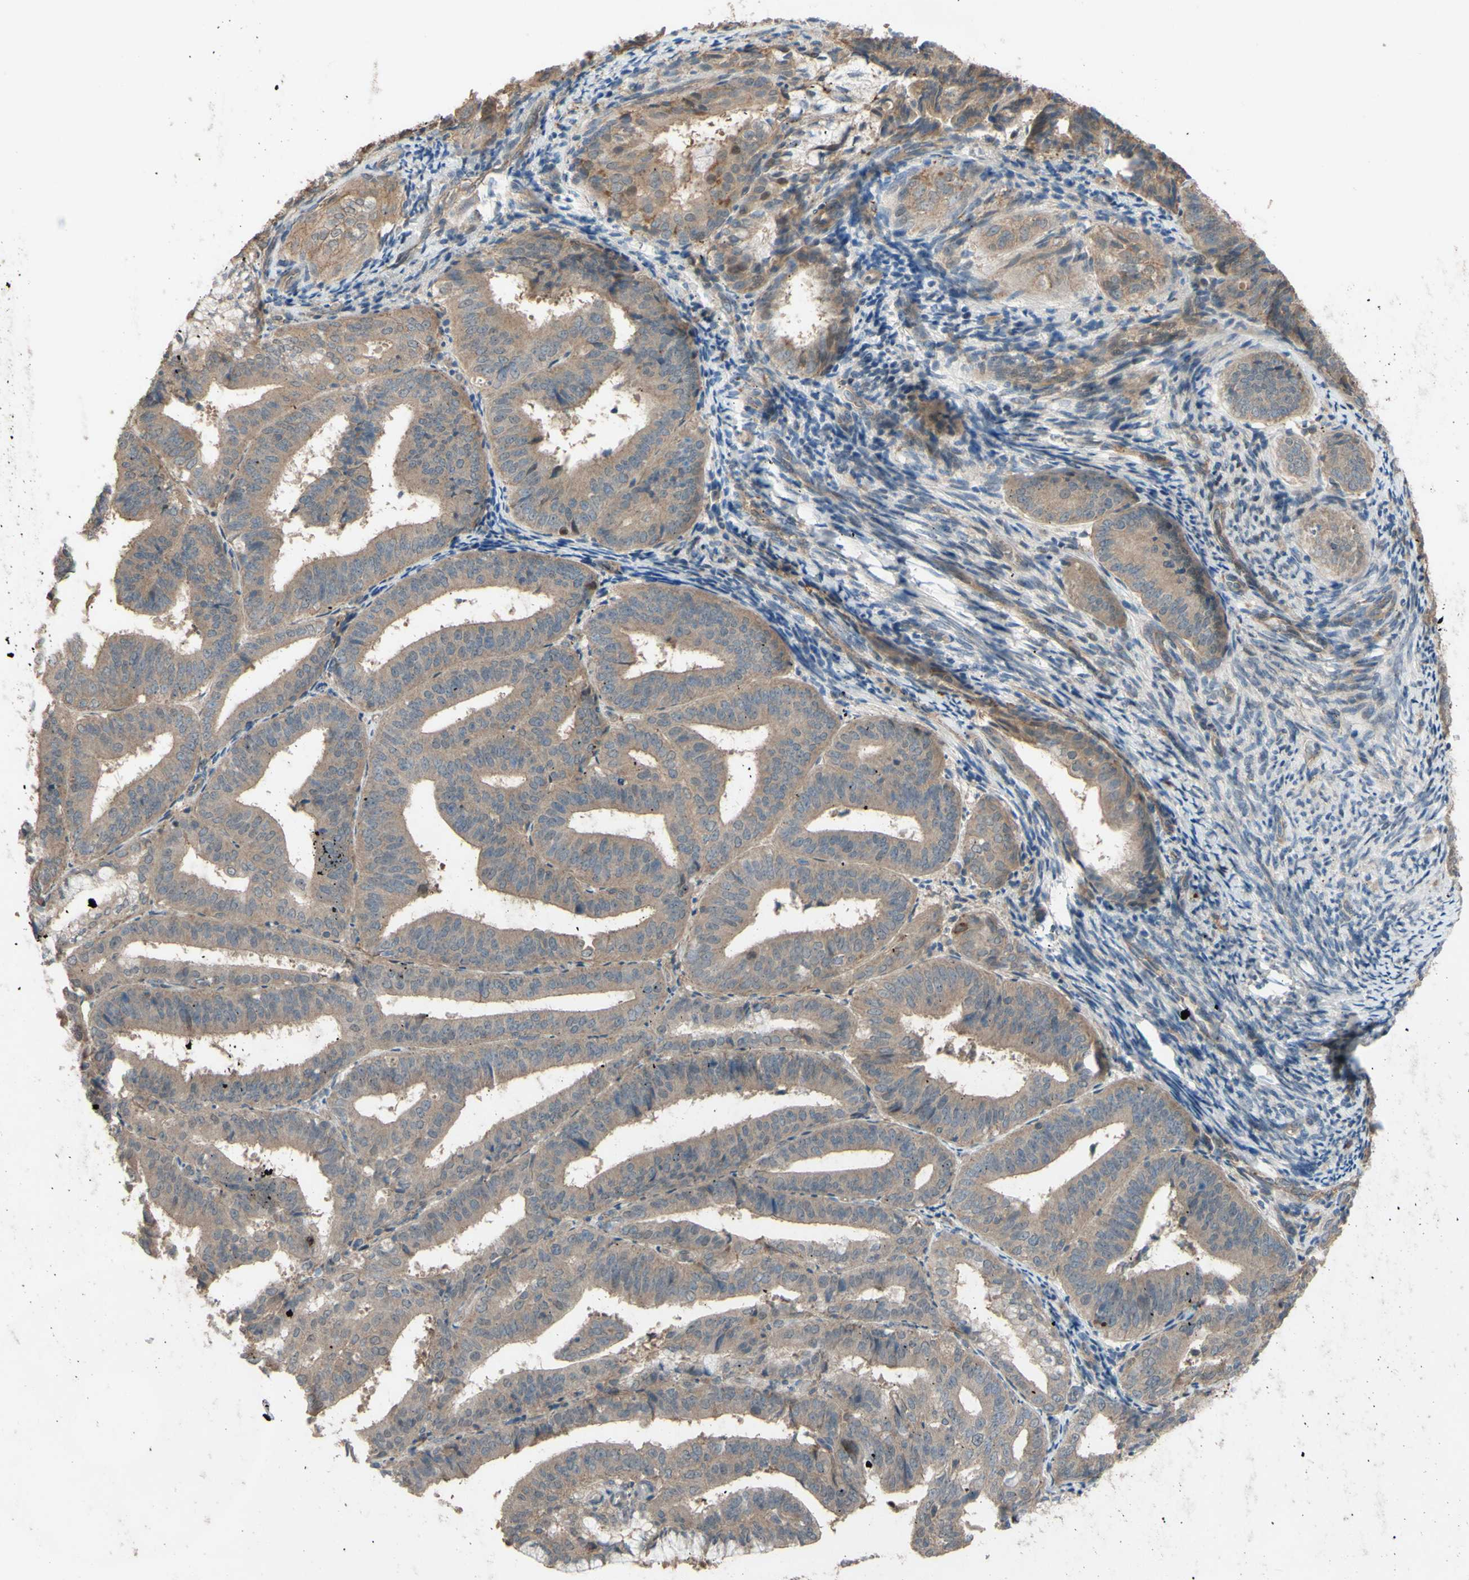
{"staining": {"intensity": "weak", "quantity": ">75%", "location": "cytoplasmic/membranous"}, "tissue": "endometrial cancer", "cell_type": "Tumor cells", "image_type": "cancer", "snomed": [{"axis": "morphology", "description": "Adenocarcinoma, NOS"}, {"axis": "topography", "description": "Endometrium"}], "caption": "This micrograph exhibits adenocarcinoma (endometrial) stained with immunohistochemistry (IHC) to label a protein in brown. The cytoplasmic/membranous of tumor cells show weak positivity for the protein. Nuclei are counter-stained blue.", "gene": "SHROOM4", "patient": {"sex": "female", "age": 63}}